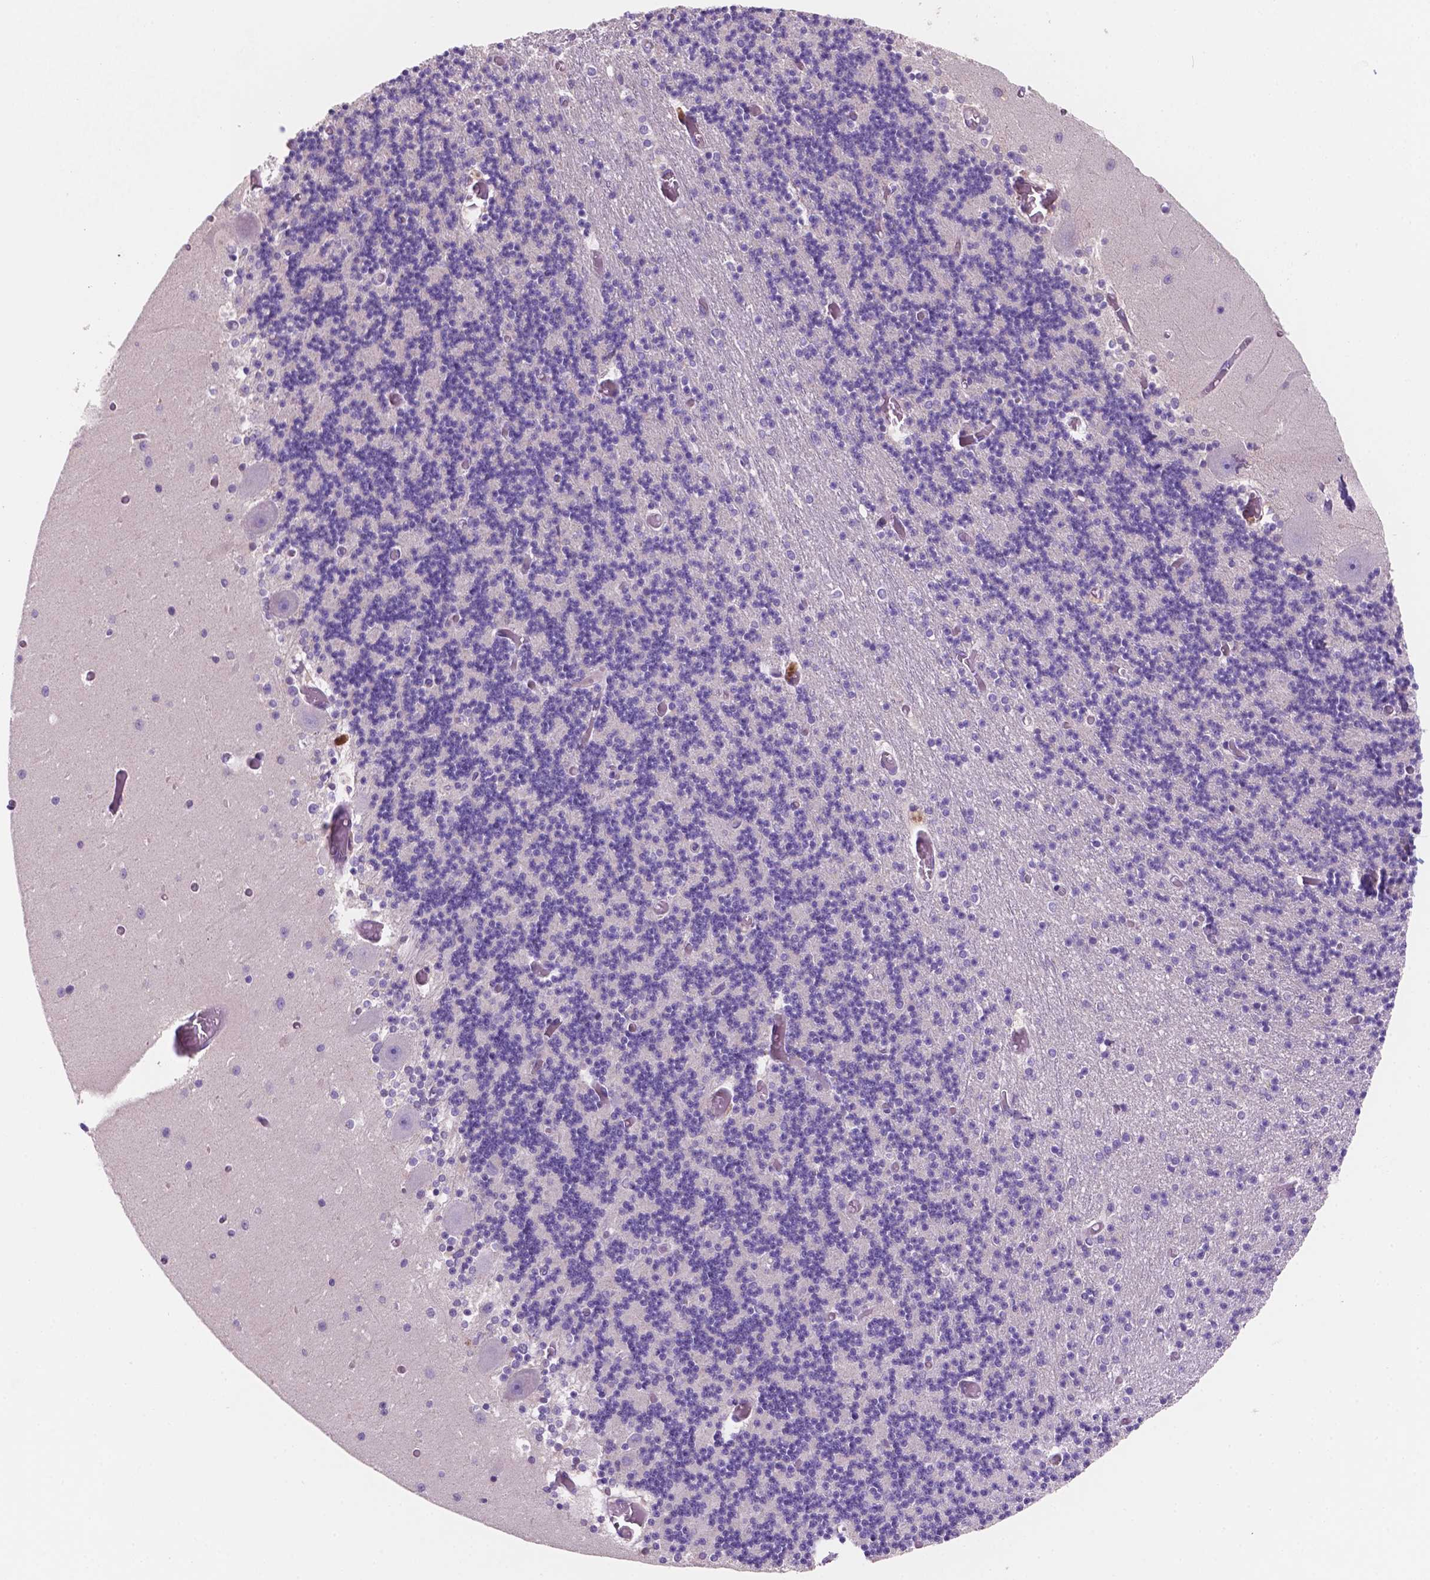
{"staining": {"intensity": "negative", "quantity": "none", "location": "none"}, "tissue": "cerebellum", "cell_type": "Cells in granular layer", "image_type": "normal", "snomed": [{"axis": "morphology", "description": "Normal tissue, NOS"}, {"axis": "topography", "description": "Cerebellum"}], "caption": "Cerebellum stained for a protein using immunohistochemistry shows no expression cells in granular layer.", "gene": "MKRN2OS", "patient": {"sex": "female", "age": 28}}